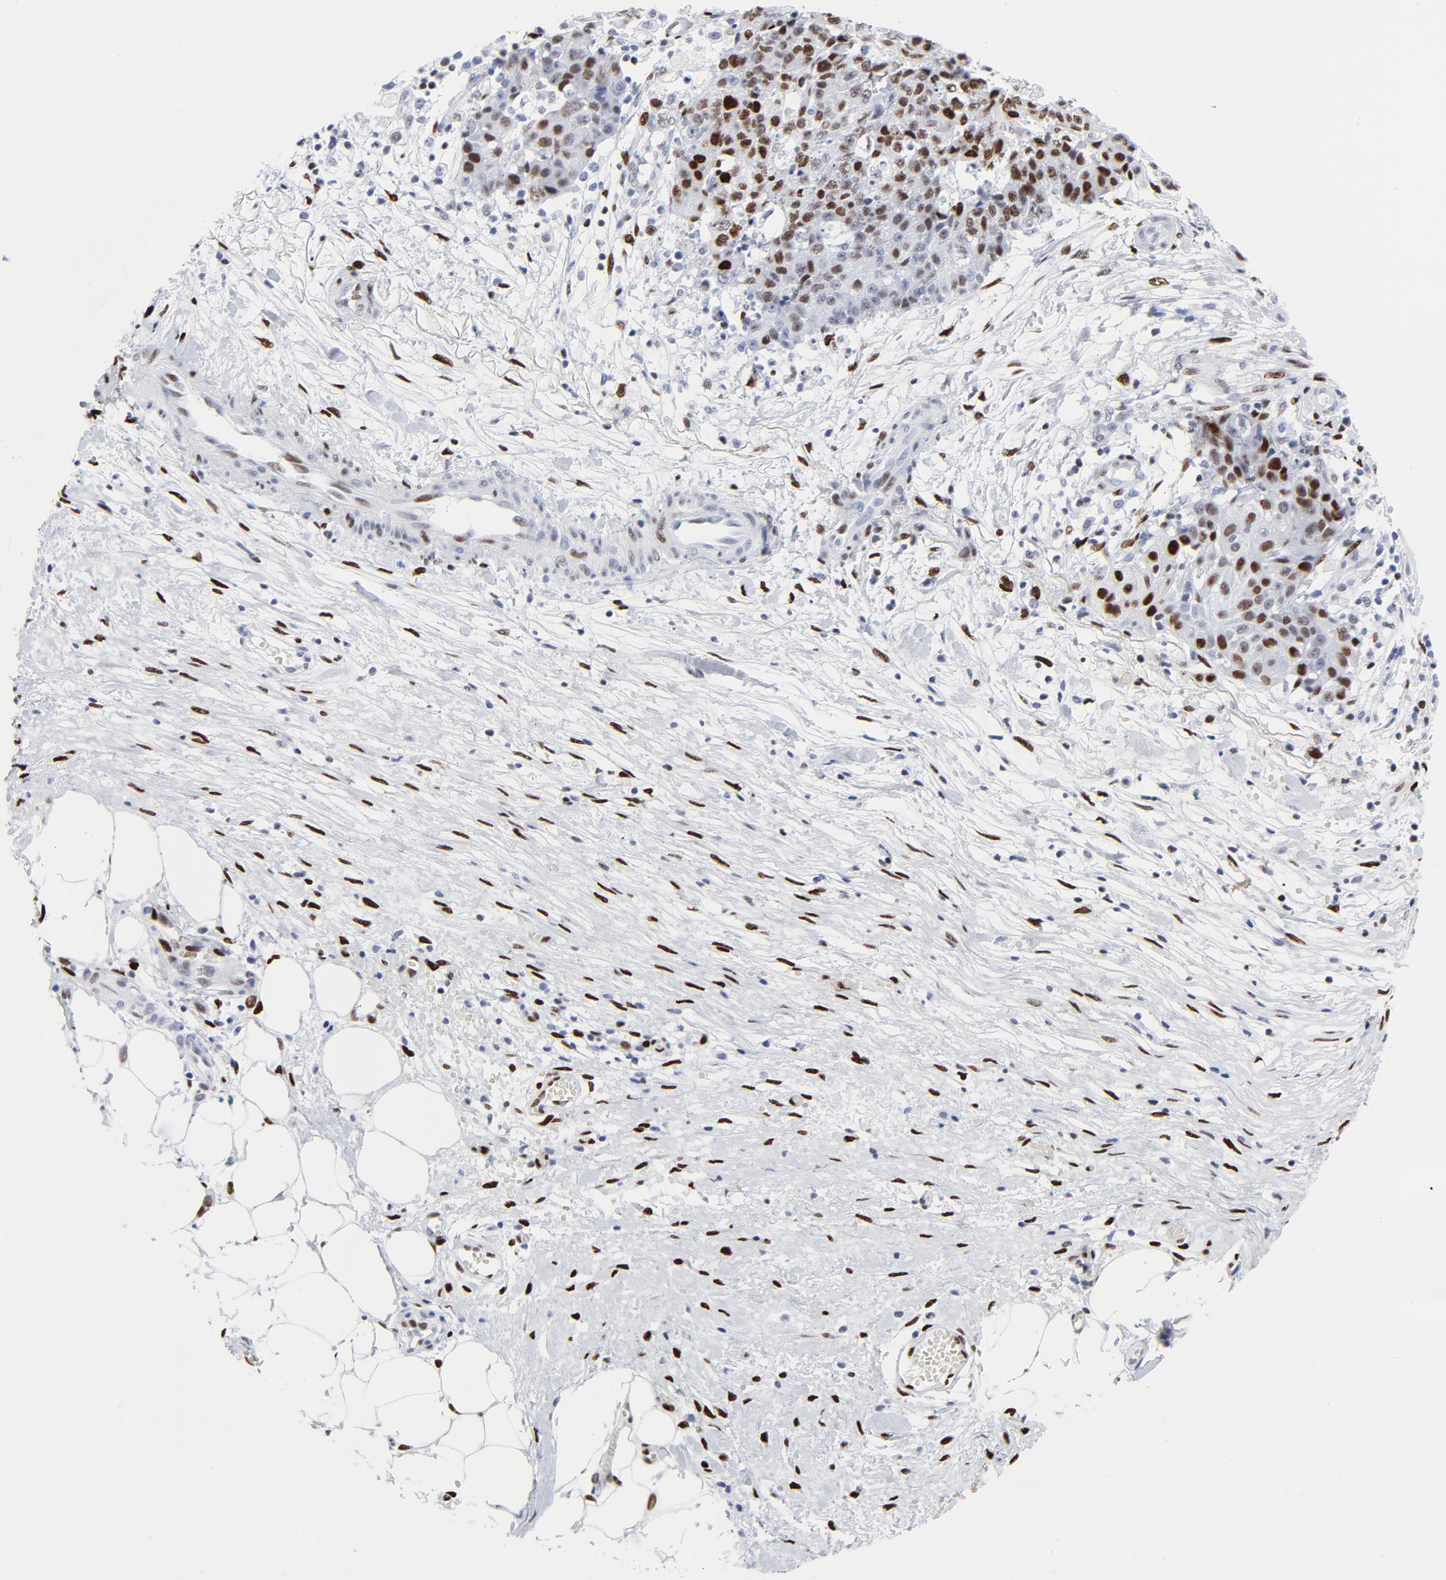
{"staining": {"intensity": "strong", "quantity": "25%-75%", "location": "nuclear"}, "tissue": "ovarian cancer", "cell_type": "Tumor cells", "image_type": "cancer", "snomed": [{"axis": "morphology", "description": "Carcinoma, endometroid"}, {"axis": "topography", "description": "Ovary"}], "caption": "Human ovarian cancer (endometroid carcinoma) stained for a protein (brown) exhibits strong nuclear positive expression in approximately 25%-75% of tumor cells.", "gene": "JUN", "patient": {"sex": "female", "age": 42}}